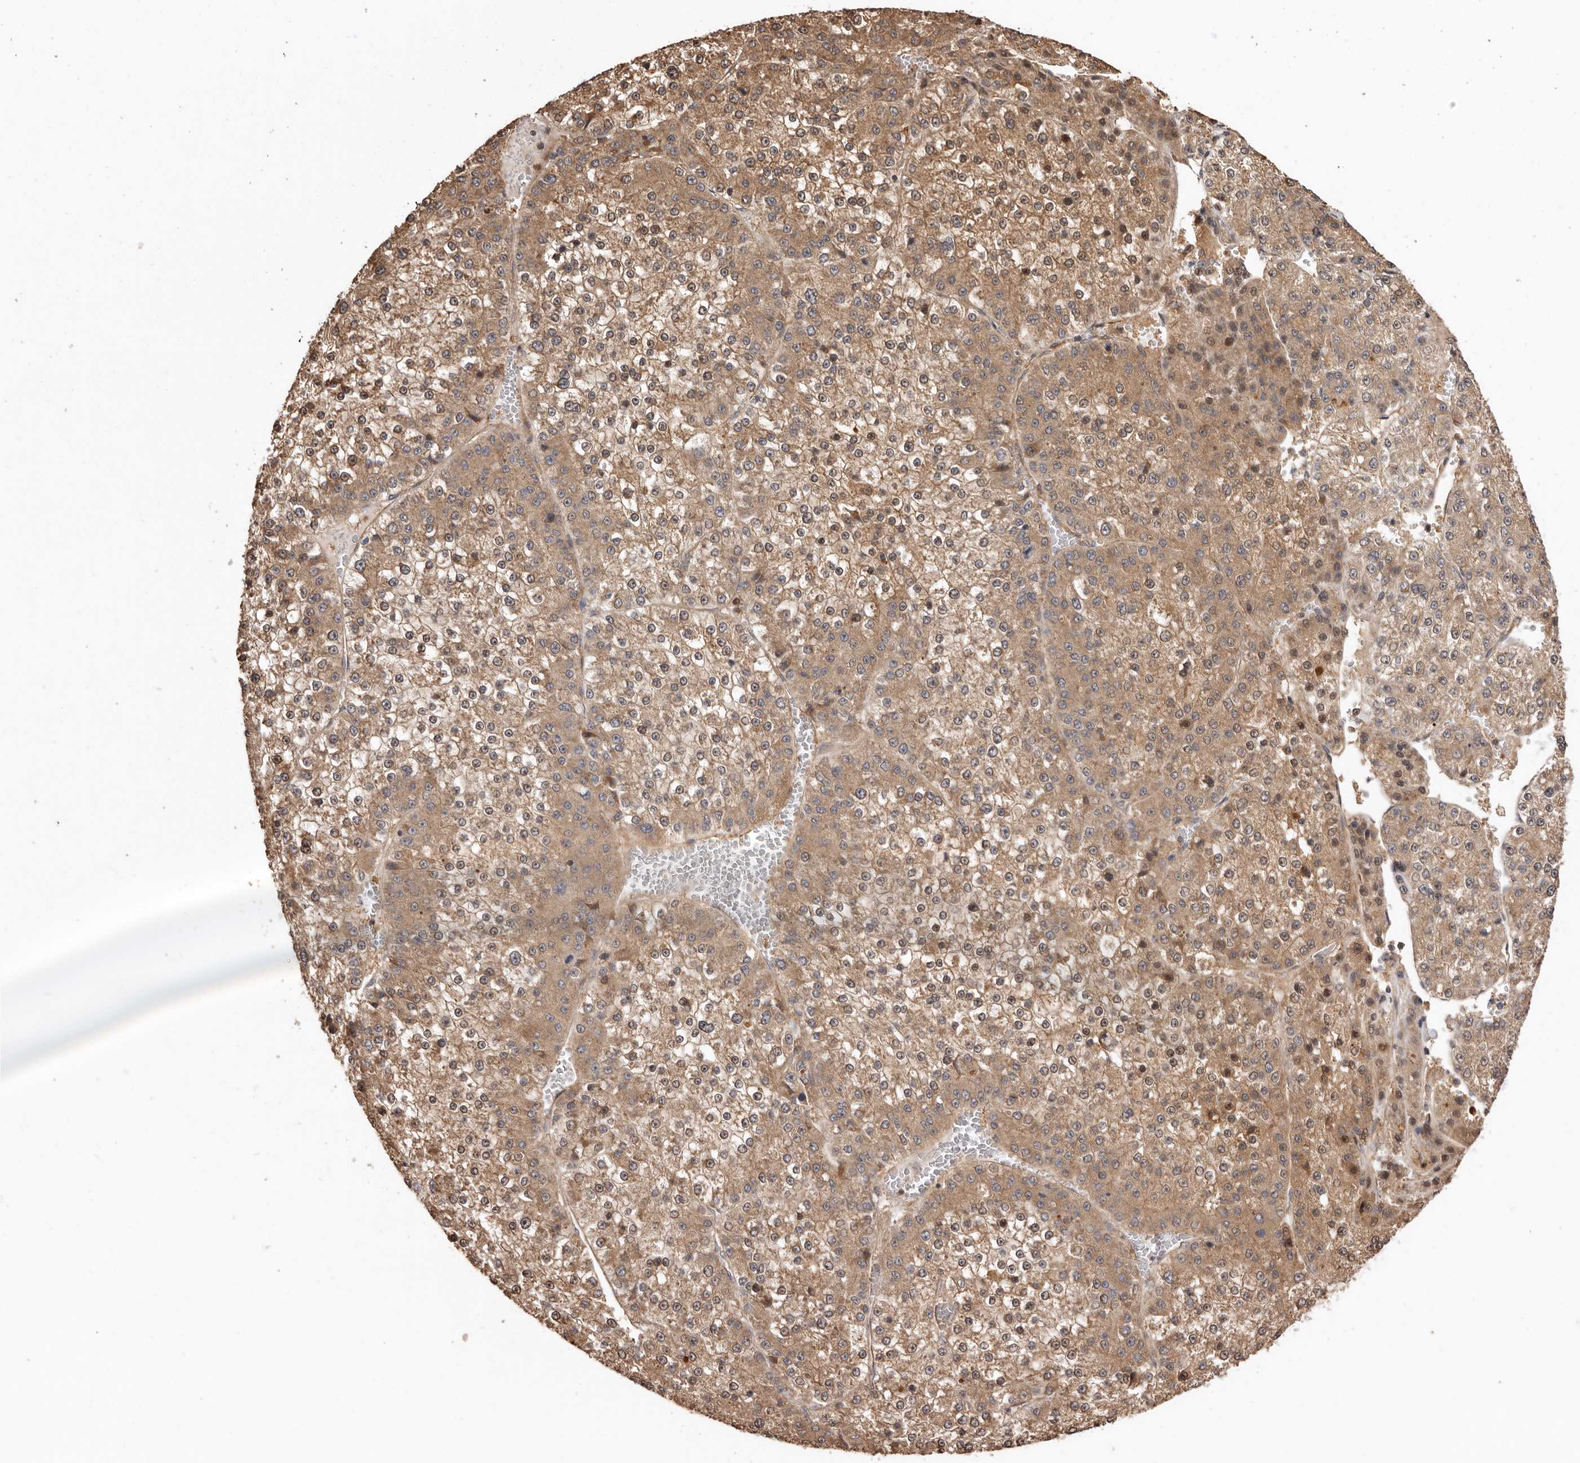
{"staining": {"intensity": "moderate", "quantity": ">75%", "location": "cytoplasmic/membranous"}, "tissue": "liver cancer", "cell_type": "Tumor cells", "image_type": "cancer", "snomed": [{"axis": "morphology", "description": "Carcinoma, Hepatocellular, NOS"}, {"axis": "topography", "description": "Liver"}], "caption": "Immunohistochemical staining of liver hepatocellular carcinoma exhibits medium levels of moderate cytoplasmic/membranous positivity in about >75% of tumor cells. (DAB (3,3'-diaminobenzidine) = brown stain, brightfield microscopy at high magnification).", "gene": "COQ8B", "patient": {"sex": "female", "age": 73}}